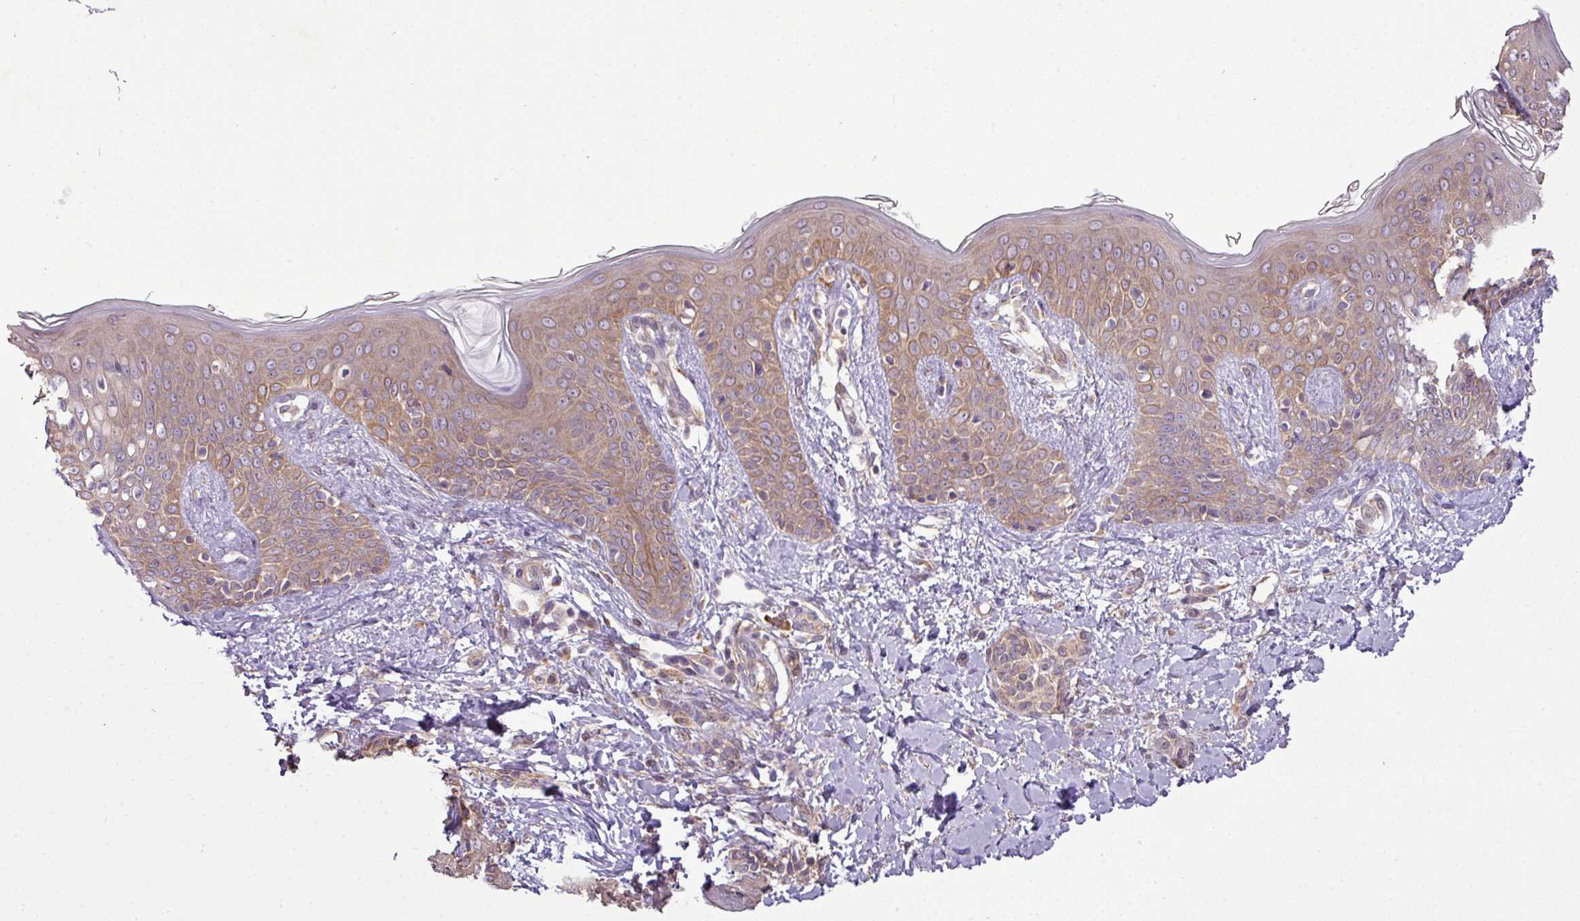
{"staining": {"intensity": "weak", "quantity": ">75%", "location": "cytoplasmic/membranous"}, "tissue": "skin", "cell_type": "Fibroblasts", "image_type": "normal", "snomed": [{"axis": "morphology", "description": "Normal tissue, NOS"}, {"axis": "topography", "description": "Skin"}], "caption": "IHC (DAB (3,3'-diaminobenzidine)) staining of benign human skin demonstrates weak cytoplasmic/membranous protein staining in about >75% of fibroblasts.", "gene": "DNAAF4", "patient": {"sex": "male", "age": 16}}